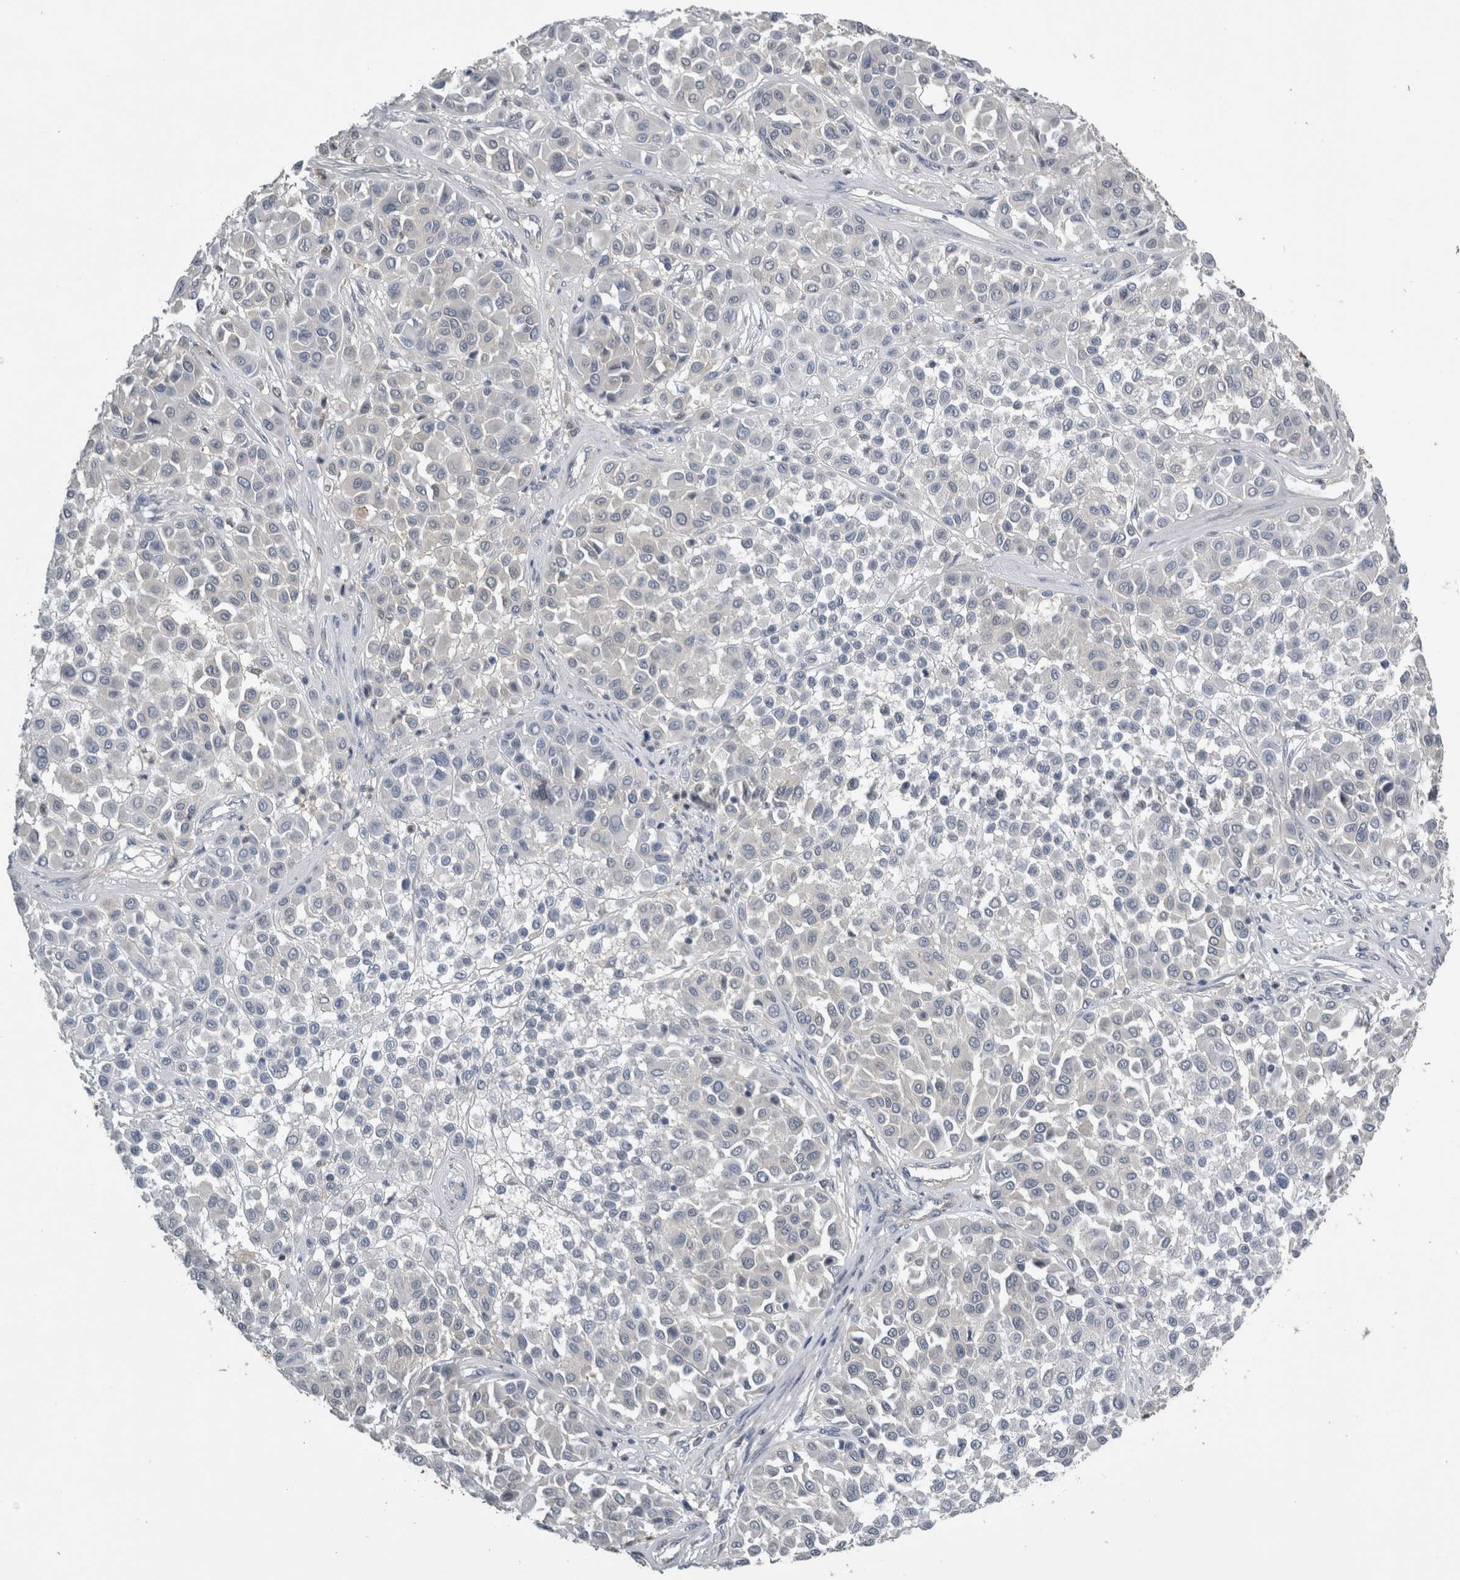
{"staining": {"intensity": "negative", "quantity": "none", "location": "none"}, "tissue": "melanoma", "cell_type": "Tumor cells", "image_type": "cancer", "snomed": [{"axis": "morphology", "description": "Malignant melanoma, Metastatic site"}, {"axis": "topography", "description": "Soft tissue"}], "caption": "Tumor cells show no significant expression in malignant melanoma (metastatic site).", "gene": "NAPRT", "patient": {"sex": "male", "age": 41}}